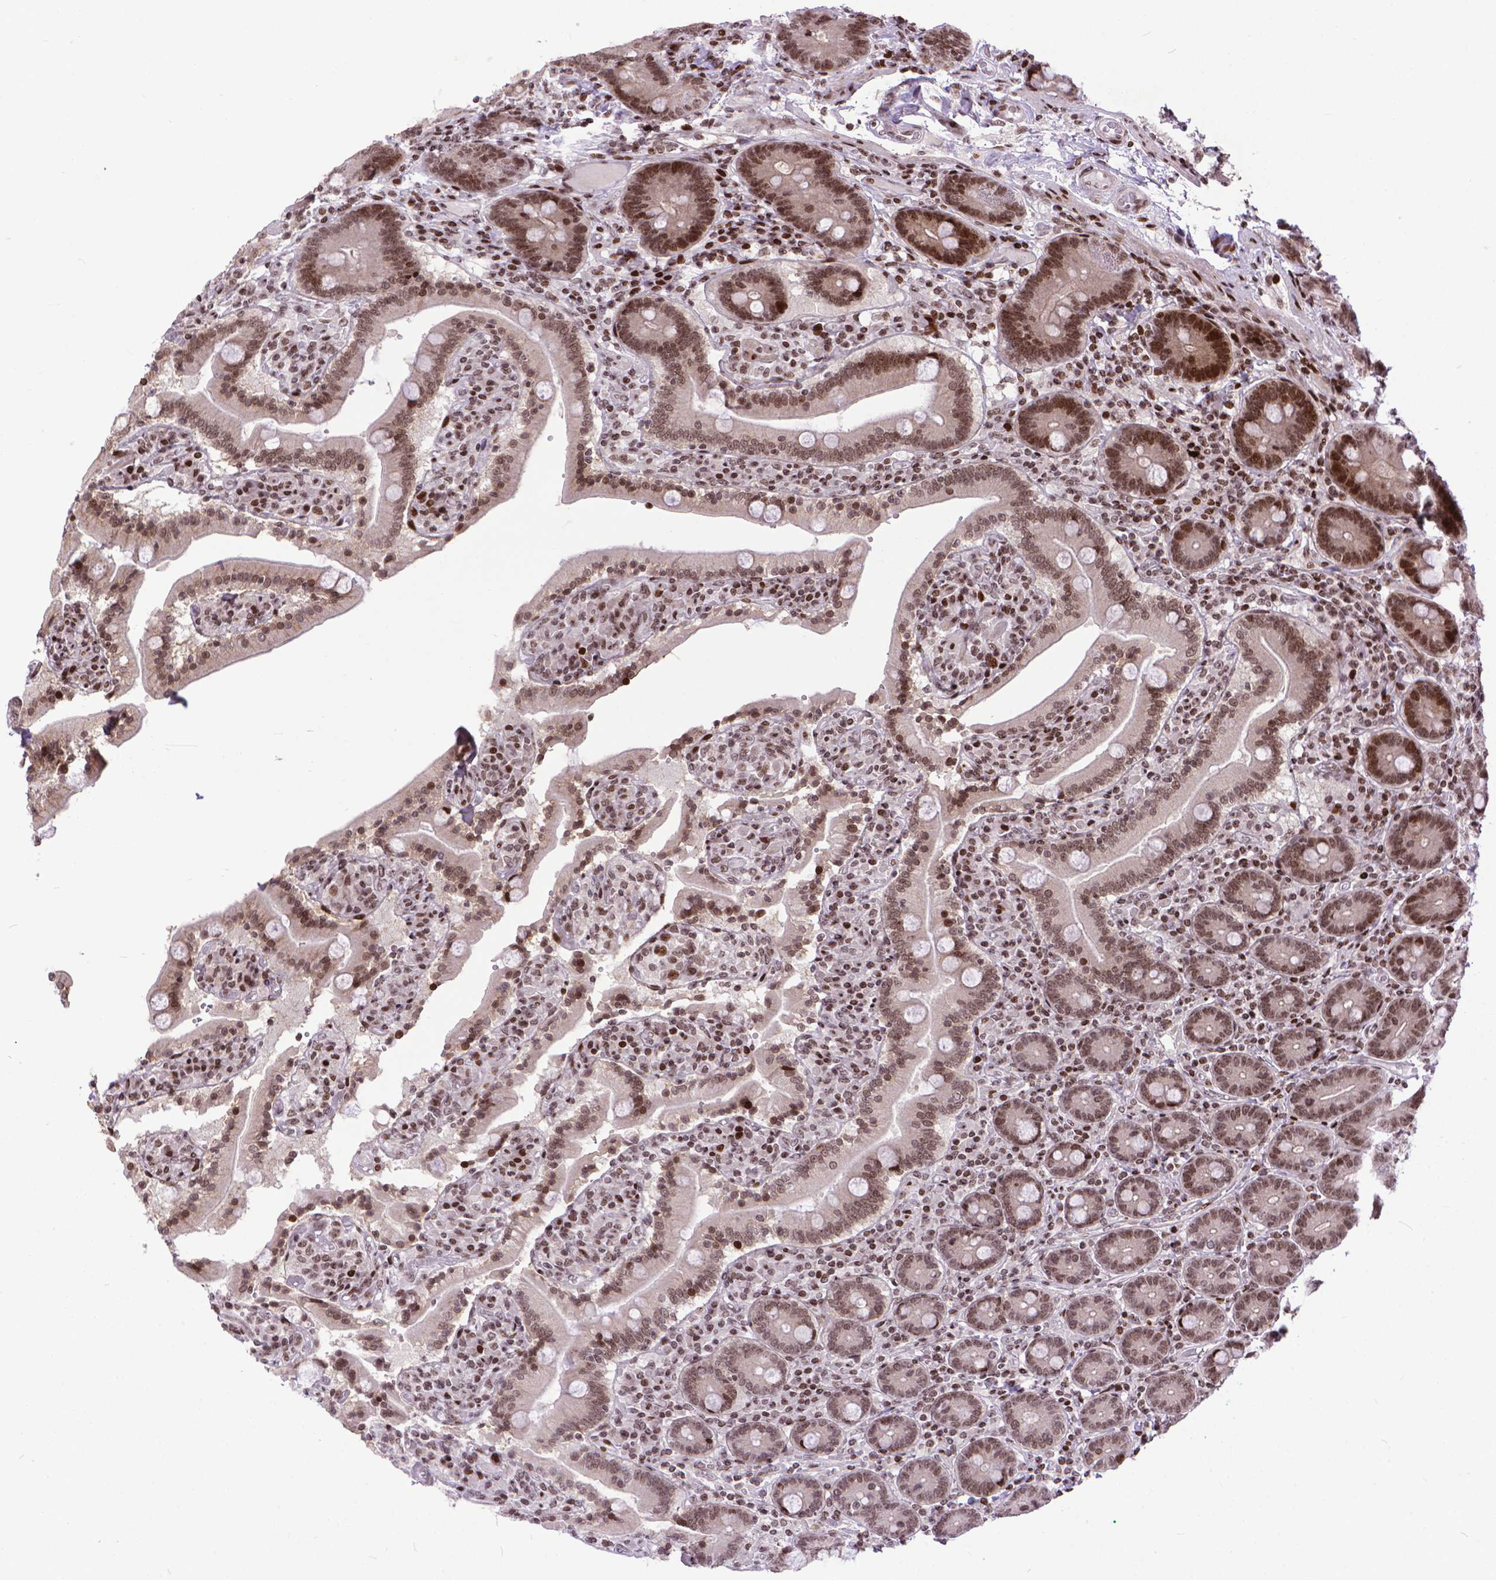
{"staining": {"intensity": "moderate", "quantity": ">75%", "location": "nuclear"}, "tissue": "duodenum", "cell_type": "Glandular cells", "image_type": "normal", "snomed": [{"axis": "morphology", "description": "Normal tissue, NOS"}, {"axis": "topography", "description": "Duodenum"}], "caption": "Approximately >75% of glandular cells in normal human duodenum exhibit moderate nuclear protein staining as visualized by brown immunohistochemical staining.", "gene": "AMER1", "patient": {"sex": "female", "age": 62}}